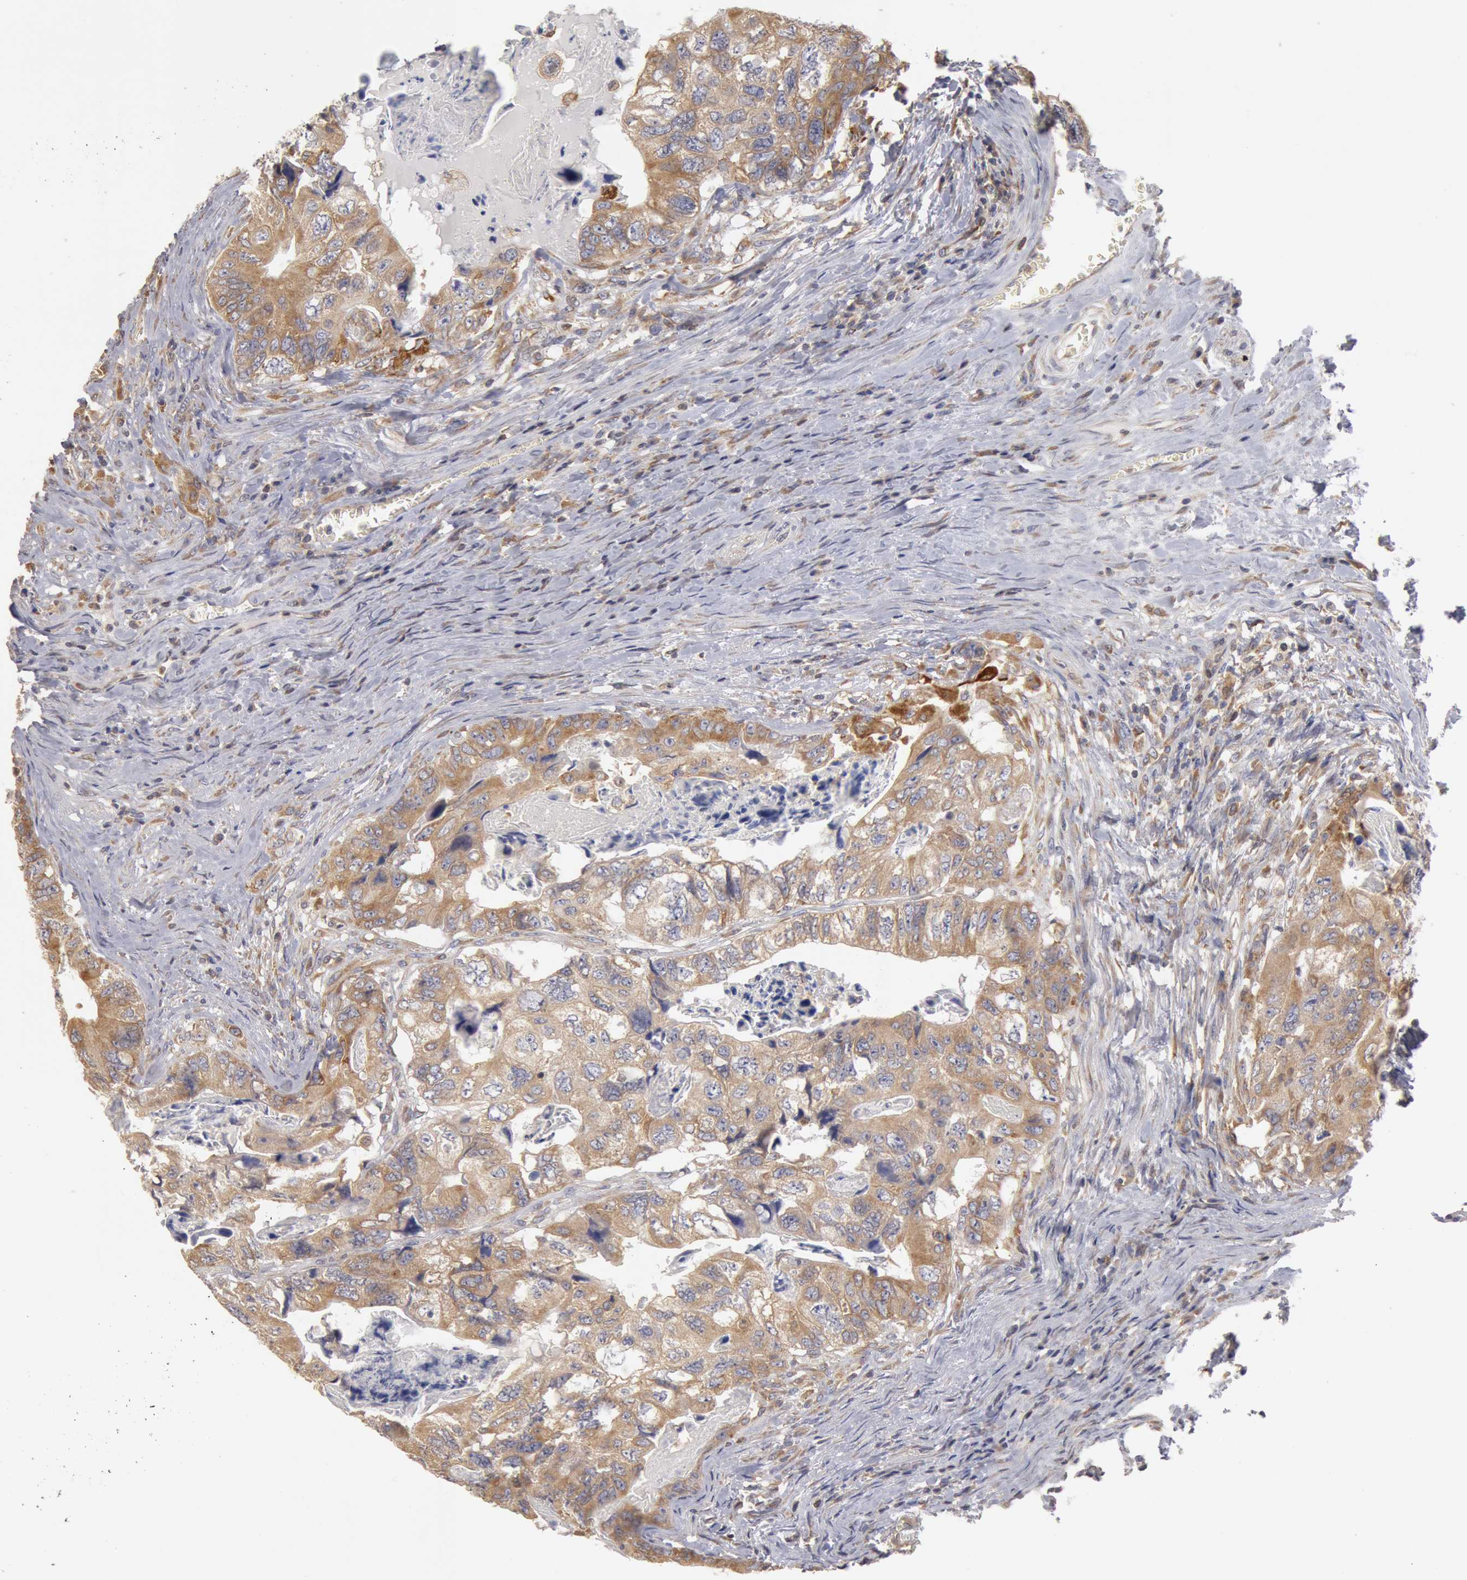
{"staining": {"intensity": "weak", "quantity": ">75%", "location": "cytoplasmic/membranous"}, "tissue": "colorectal cancer", "cell_type": "Tumor cells", "image_type": "cancer", "snomed": [{"axis": "morphology", "description": "Adenocarcinoma, NOS"}, {"axis": "topography", "description": "Rectum"}], "caption": "About >75% of tumor cells in colorectal cancer (adenocarcinoma) show weak cytoplasmic/membranous protein staining as visualized by brown immunohistochemical staining.", "gene": "OSBPL8", "patient": {"sex": "female", "age": 82}}